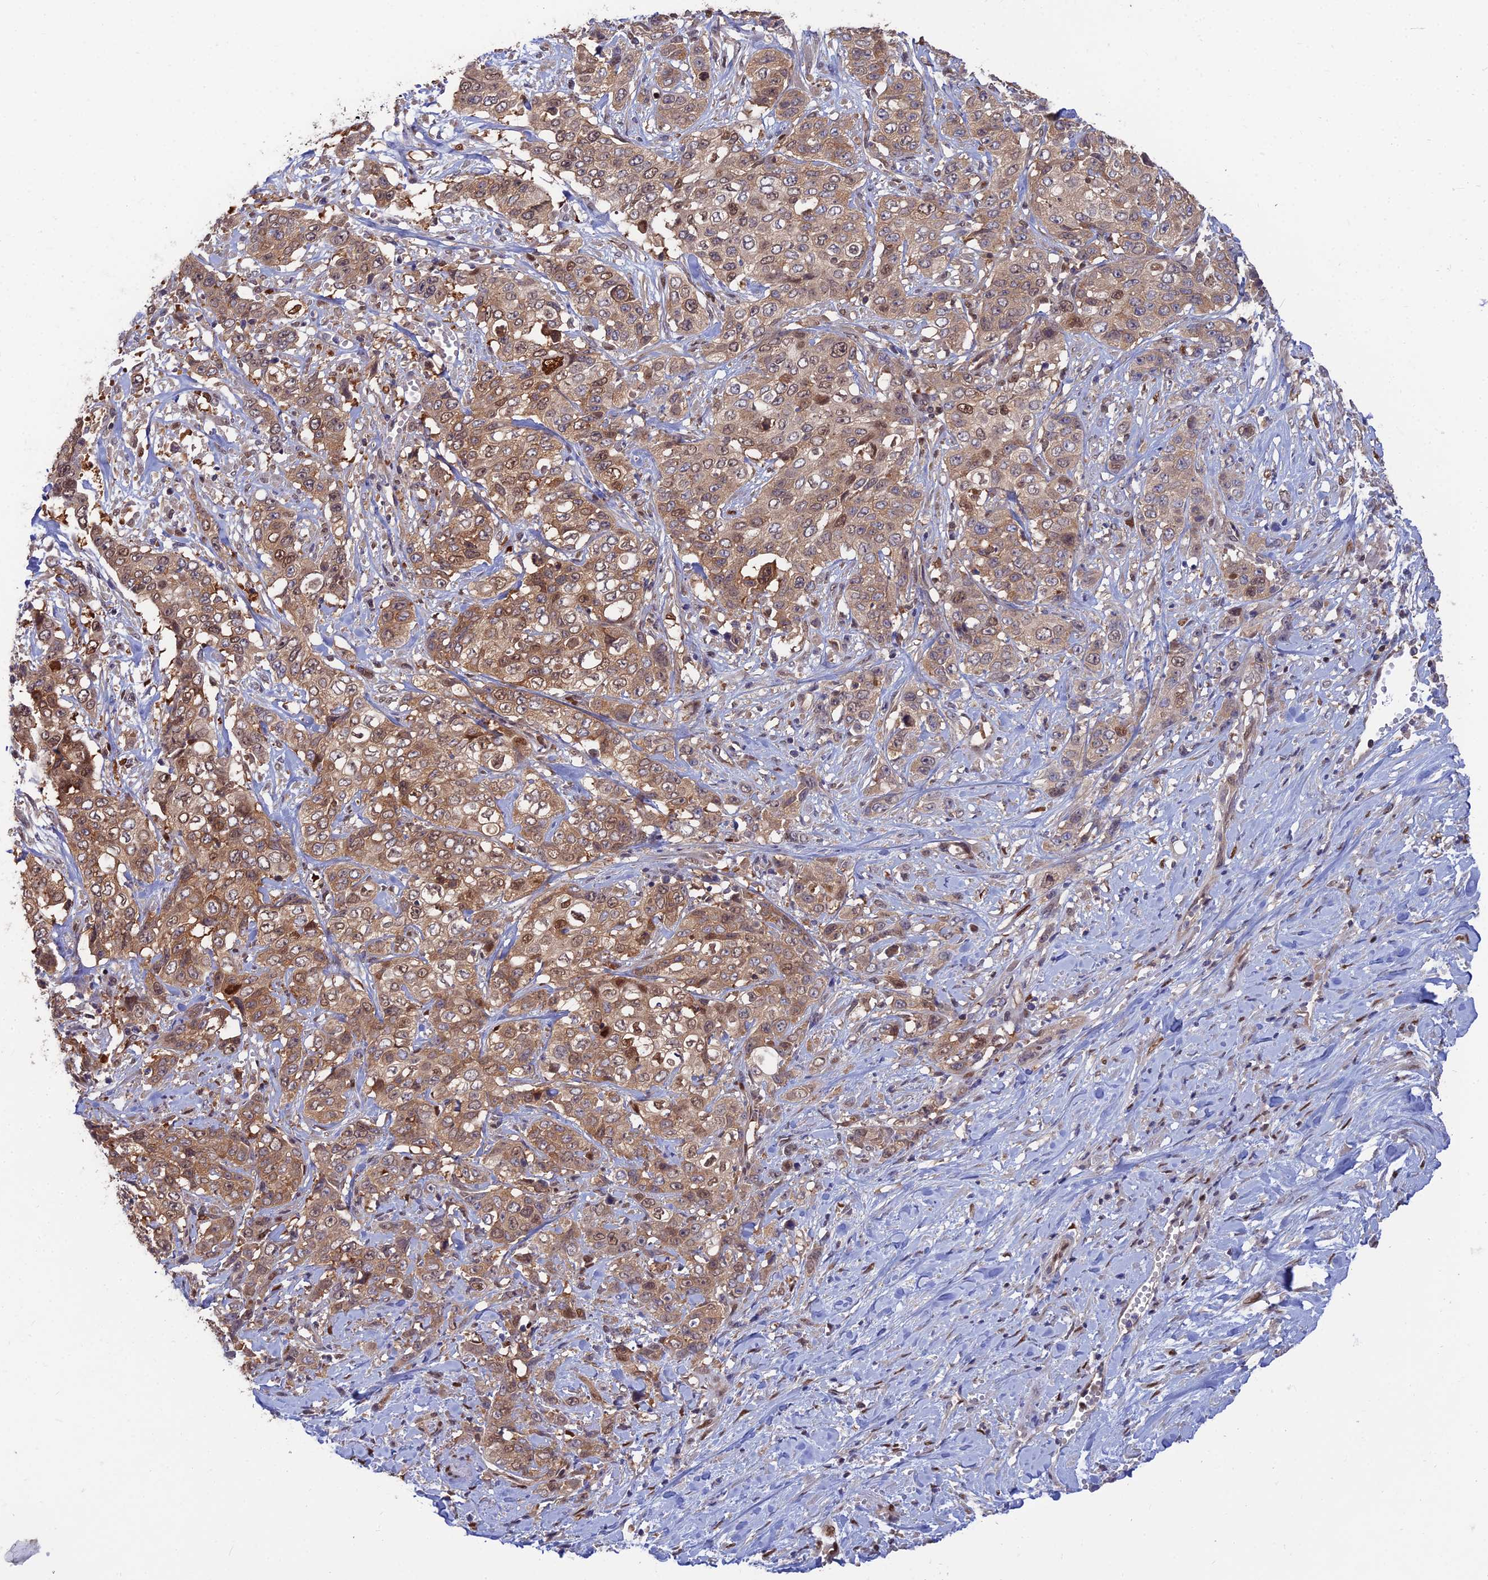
{"staining": {"intensity": "moderate", "quantity": ">75%", "location": "cytoplasmic/membranous,nuclear"}, "tissue": "stomach cancer", "cell_type": "Tumor cells", "image_type": "cancer", "snomed": [{"axis": "morphology", "description": "Adenocarcinoma, NOS"}, {"axis": "topography", "description": "Stomach, upper"}], "caption": "Tumor cells show medium levels of moderate cytoplasmic/membranous and nuclear staining in about >75% of cells in human adenocarcinoma (stomach).", "gene": "DNPEP", "patient": {"sex": "male", "age": 62}}